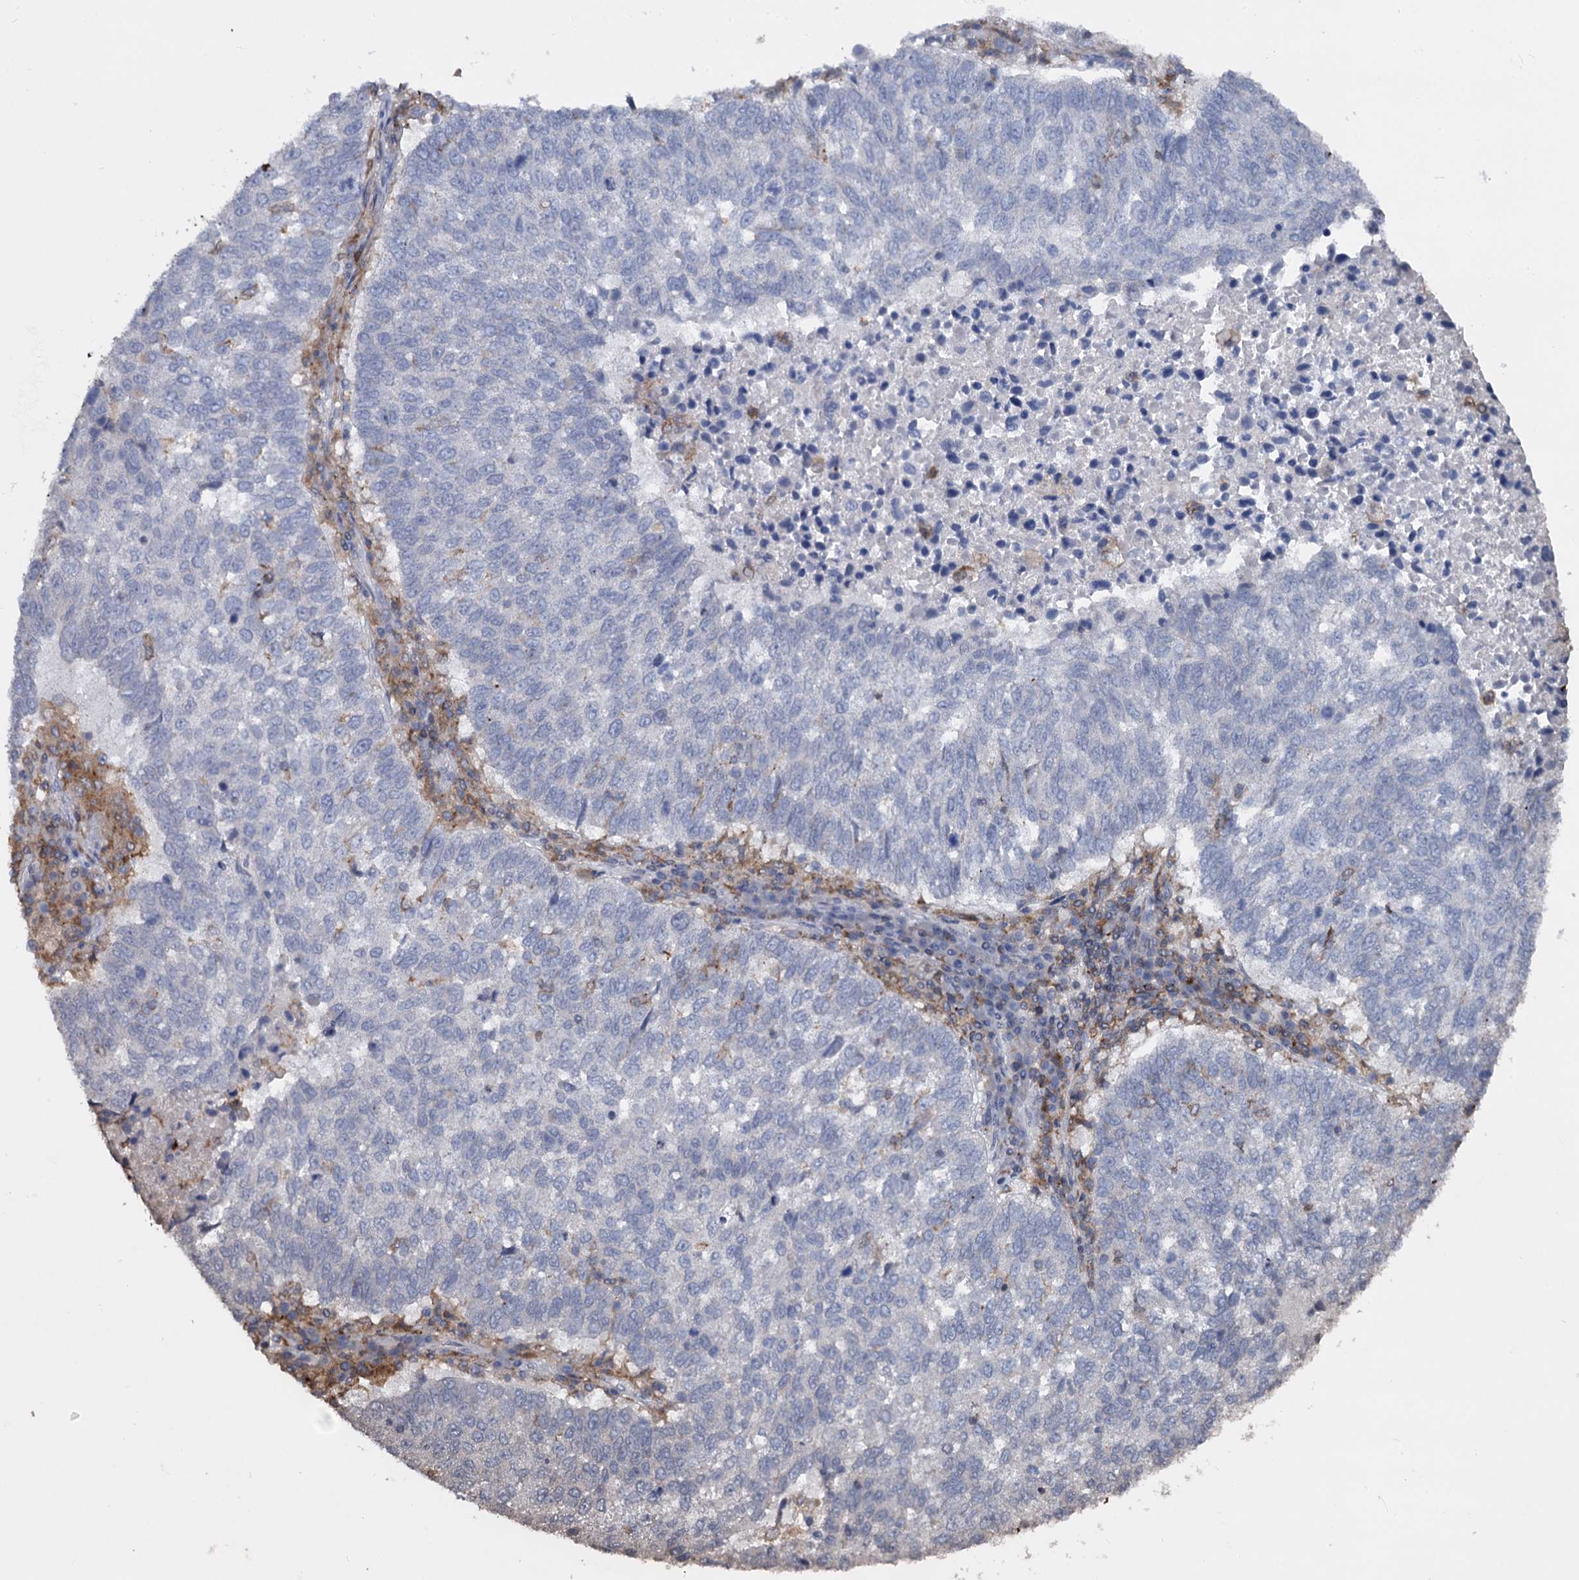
{"staining": {"intensity": "negative", "quantity": "none", "location": "none"}, "tissue": "lung cancer", "cell_type": "Tumor cells", "image_type": "cancer", "snomed": [{"axis": "morphology", "description": "Squamous cell carcinoma, NOS"}, {"axis": "topography", "description": "Lung"}], "caption": "DAB immunohistochemical staining of human squamous cell carcinoma (lung) shows no significant expression in tumor cells. (Stains: DAB immunohistochemistry with hematoxylin counter stain, Microscopy: brightfield microscopy at high magnification).", "gene": "RHOG", "patient": {"sex": "male", "age": 73}}